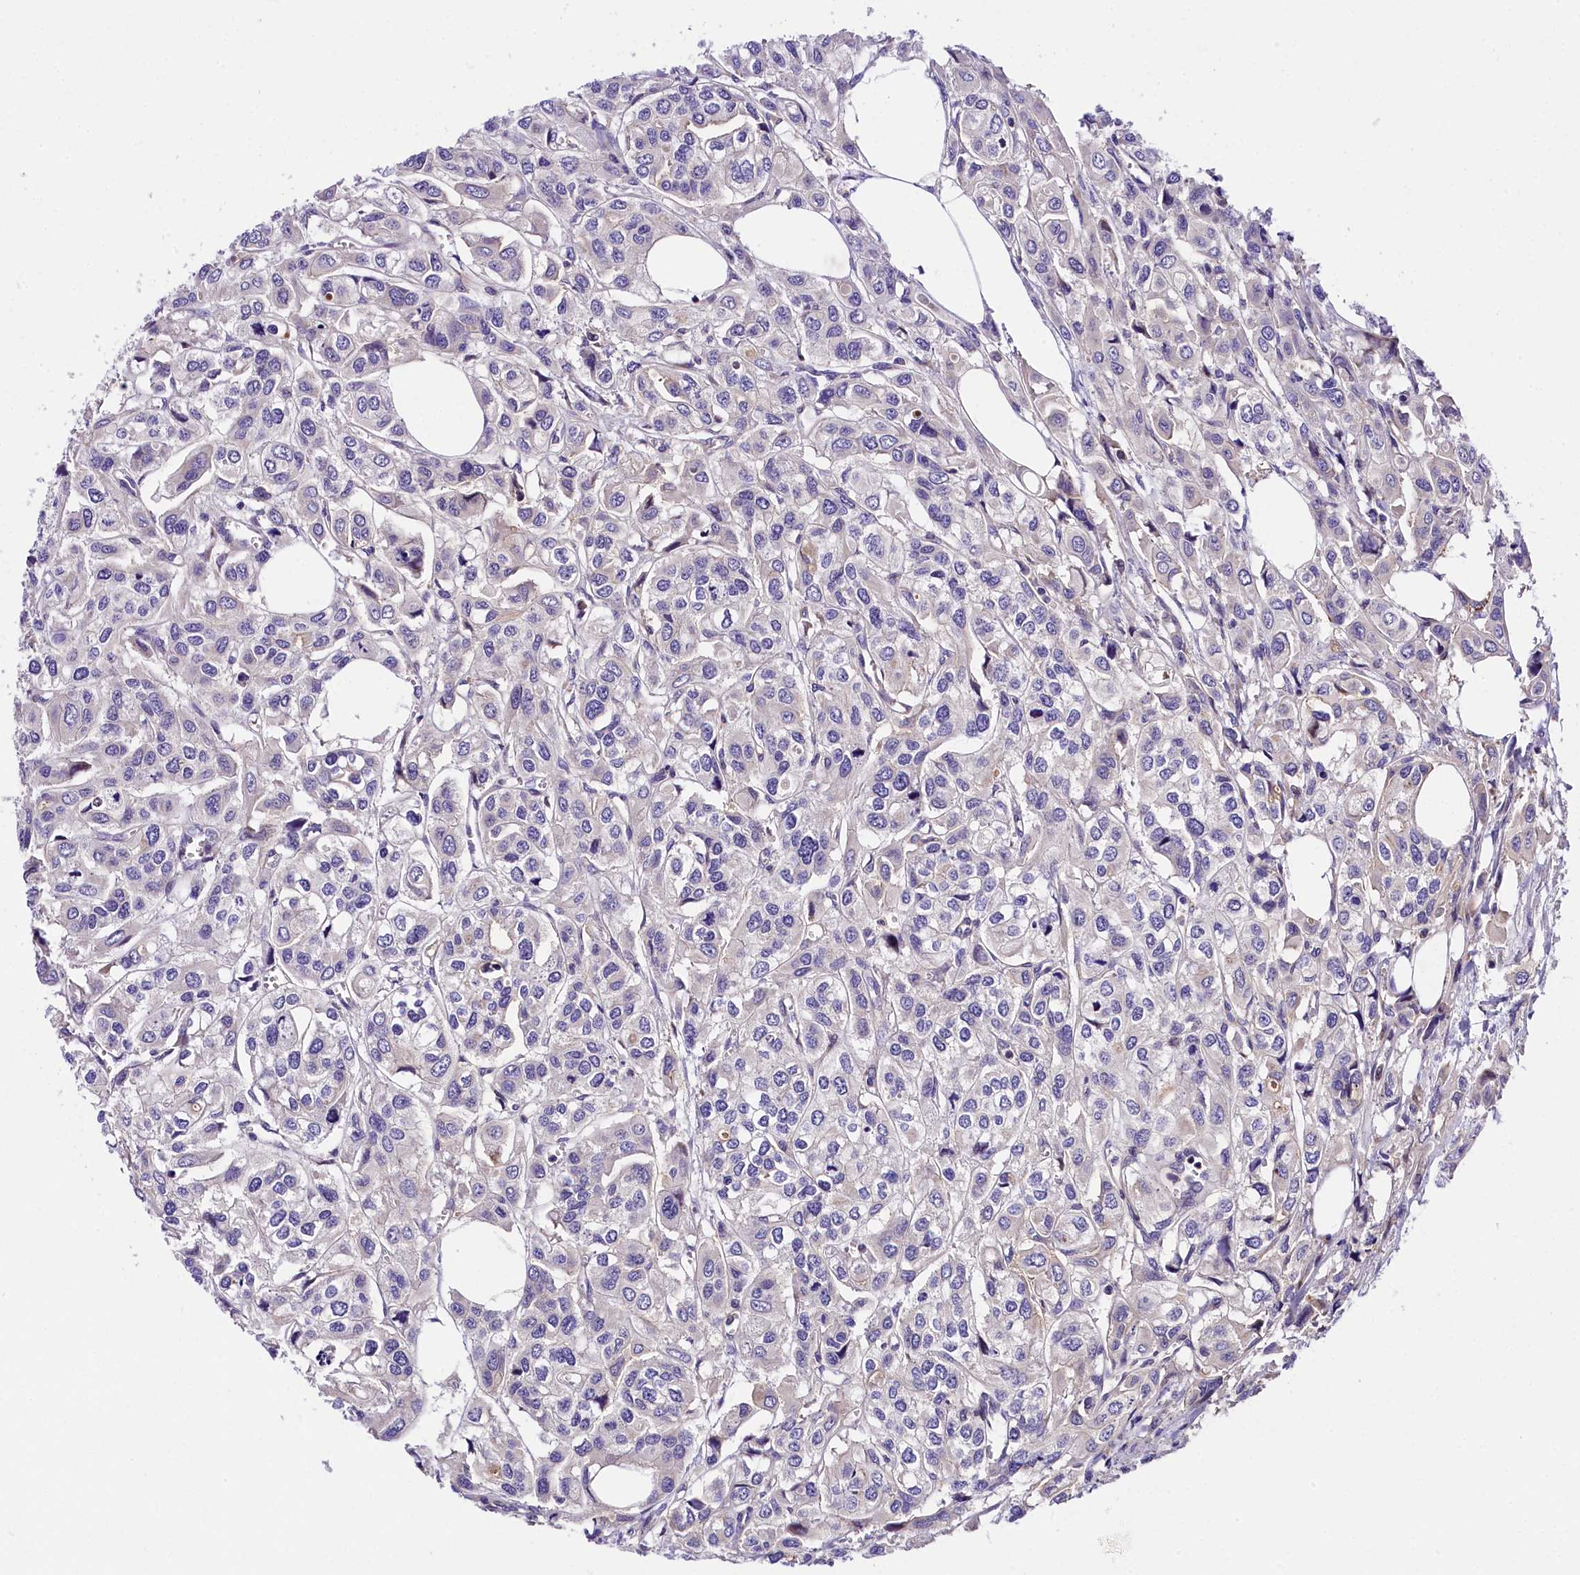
{"staining": {"intensity": "negative", "quantity": "none", "location": "none"}, "tissue": "urothelial cancer", "cell_type": "Tumor cells", "image_type": "cancer", "snomed": [{"axis": "morphology", "description": "Urothelial carcinoma, High grade"}, {"axis": "topography", "description": "Urinary bladder"}], "caption": "DAB immunohistochemical staining of urothelial carcinoma (high-grade) exhibits no significant staining in tumor cells.", "gene": "ARMC6", "patient": {"sex": "male", "age": 67}}